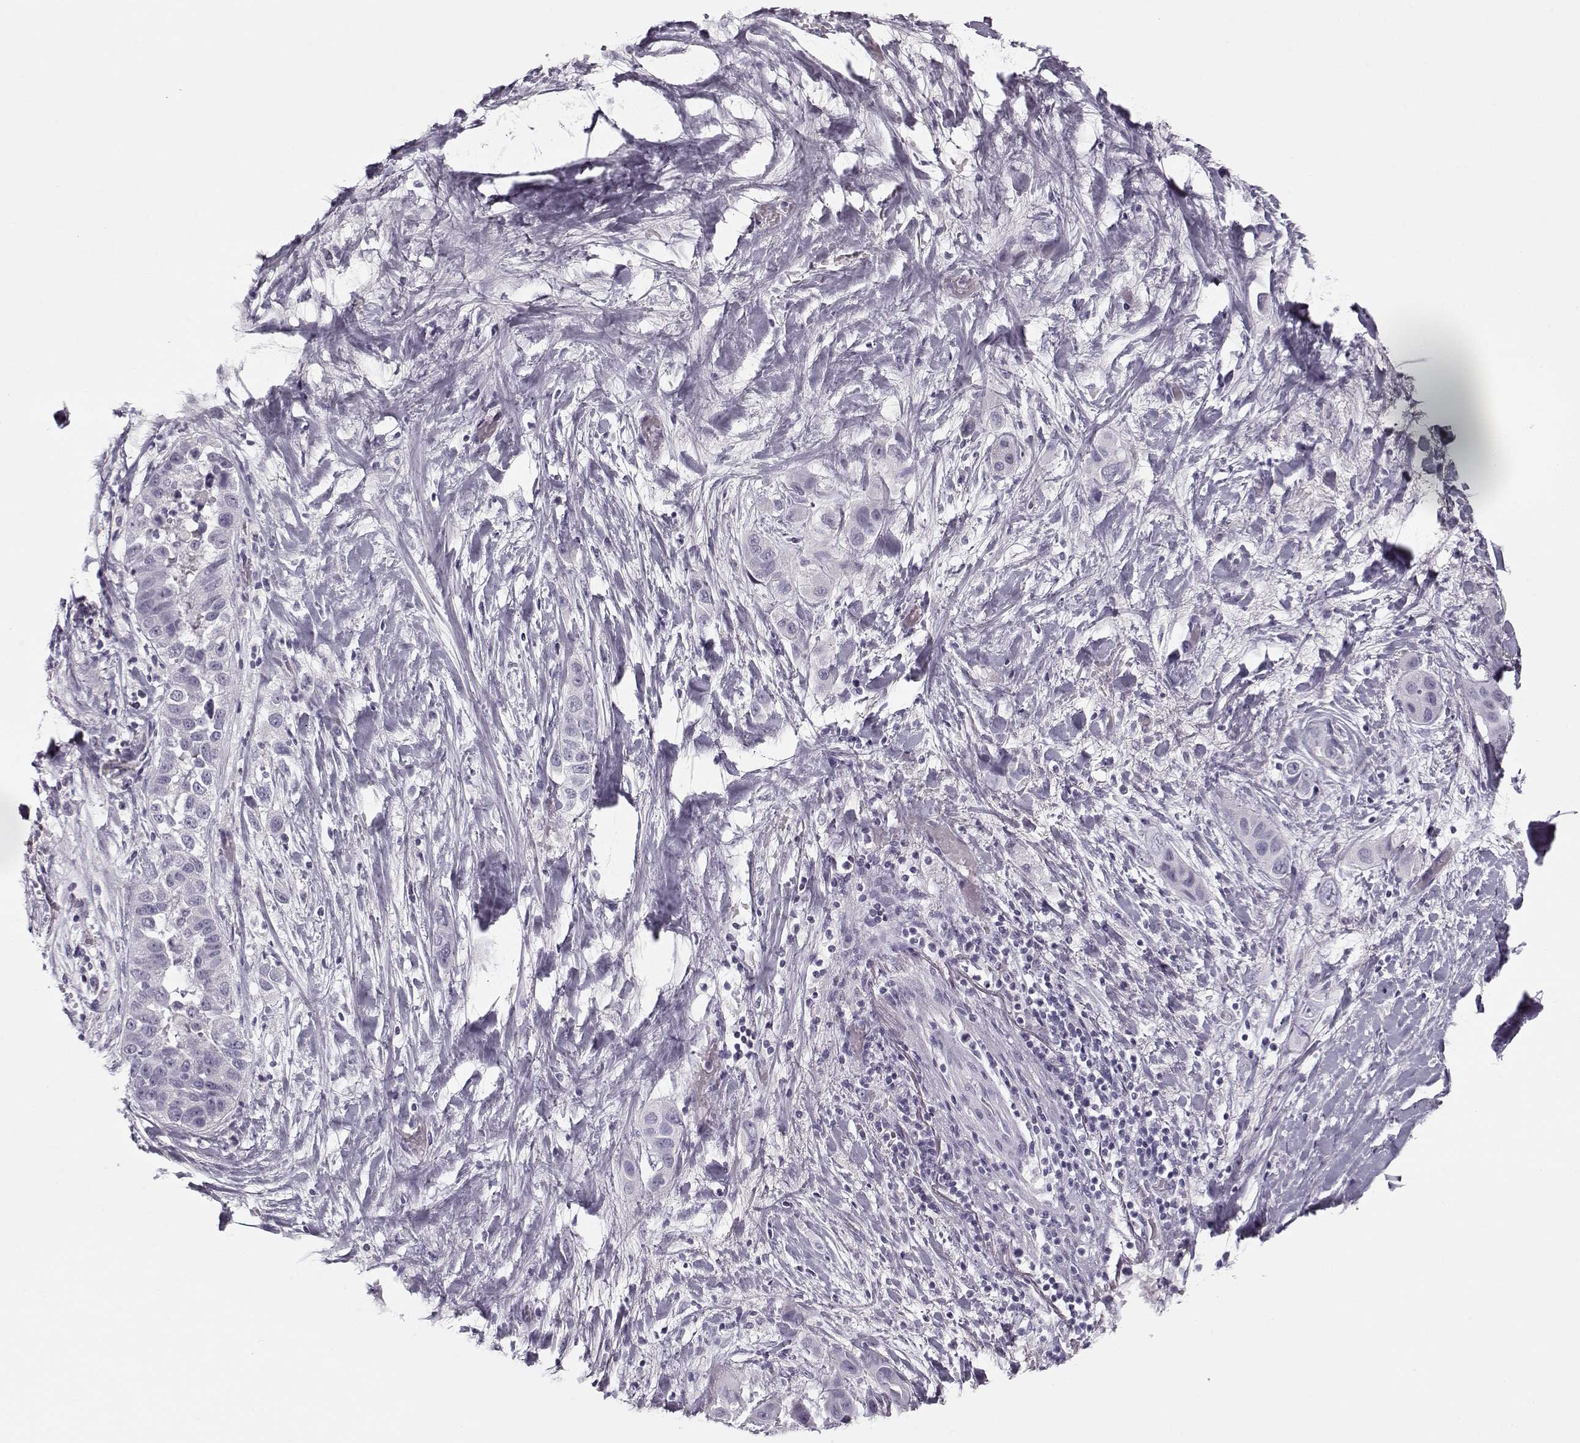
{"staining": {"intensity": "negative", "quantity": "none", "location": "none"}, "tissue": "liver cancer", "cell_type": "Tumor cells", "image_type": "cancer", "snomed": [{"axis": "morphology", "description": "Cholangiocarcinoma"}, {"axis": "topography", "description": "Liver"}], "caption": "Immunohistochemical staining of human cholangiocarcinoma (liver) demonstrates no significant positivity in tumor cells.", "gene": "PNMT", "patient": {"sex": "female", "age": 52}}